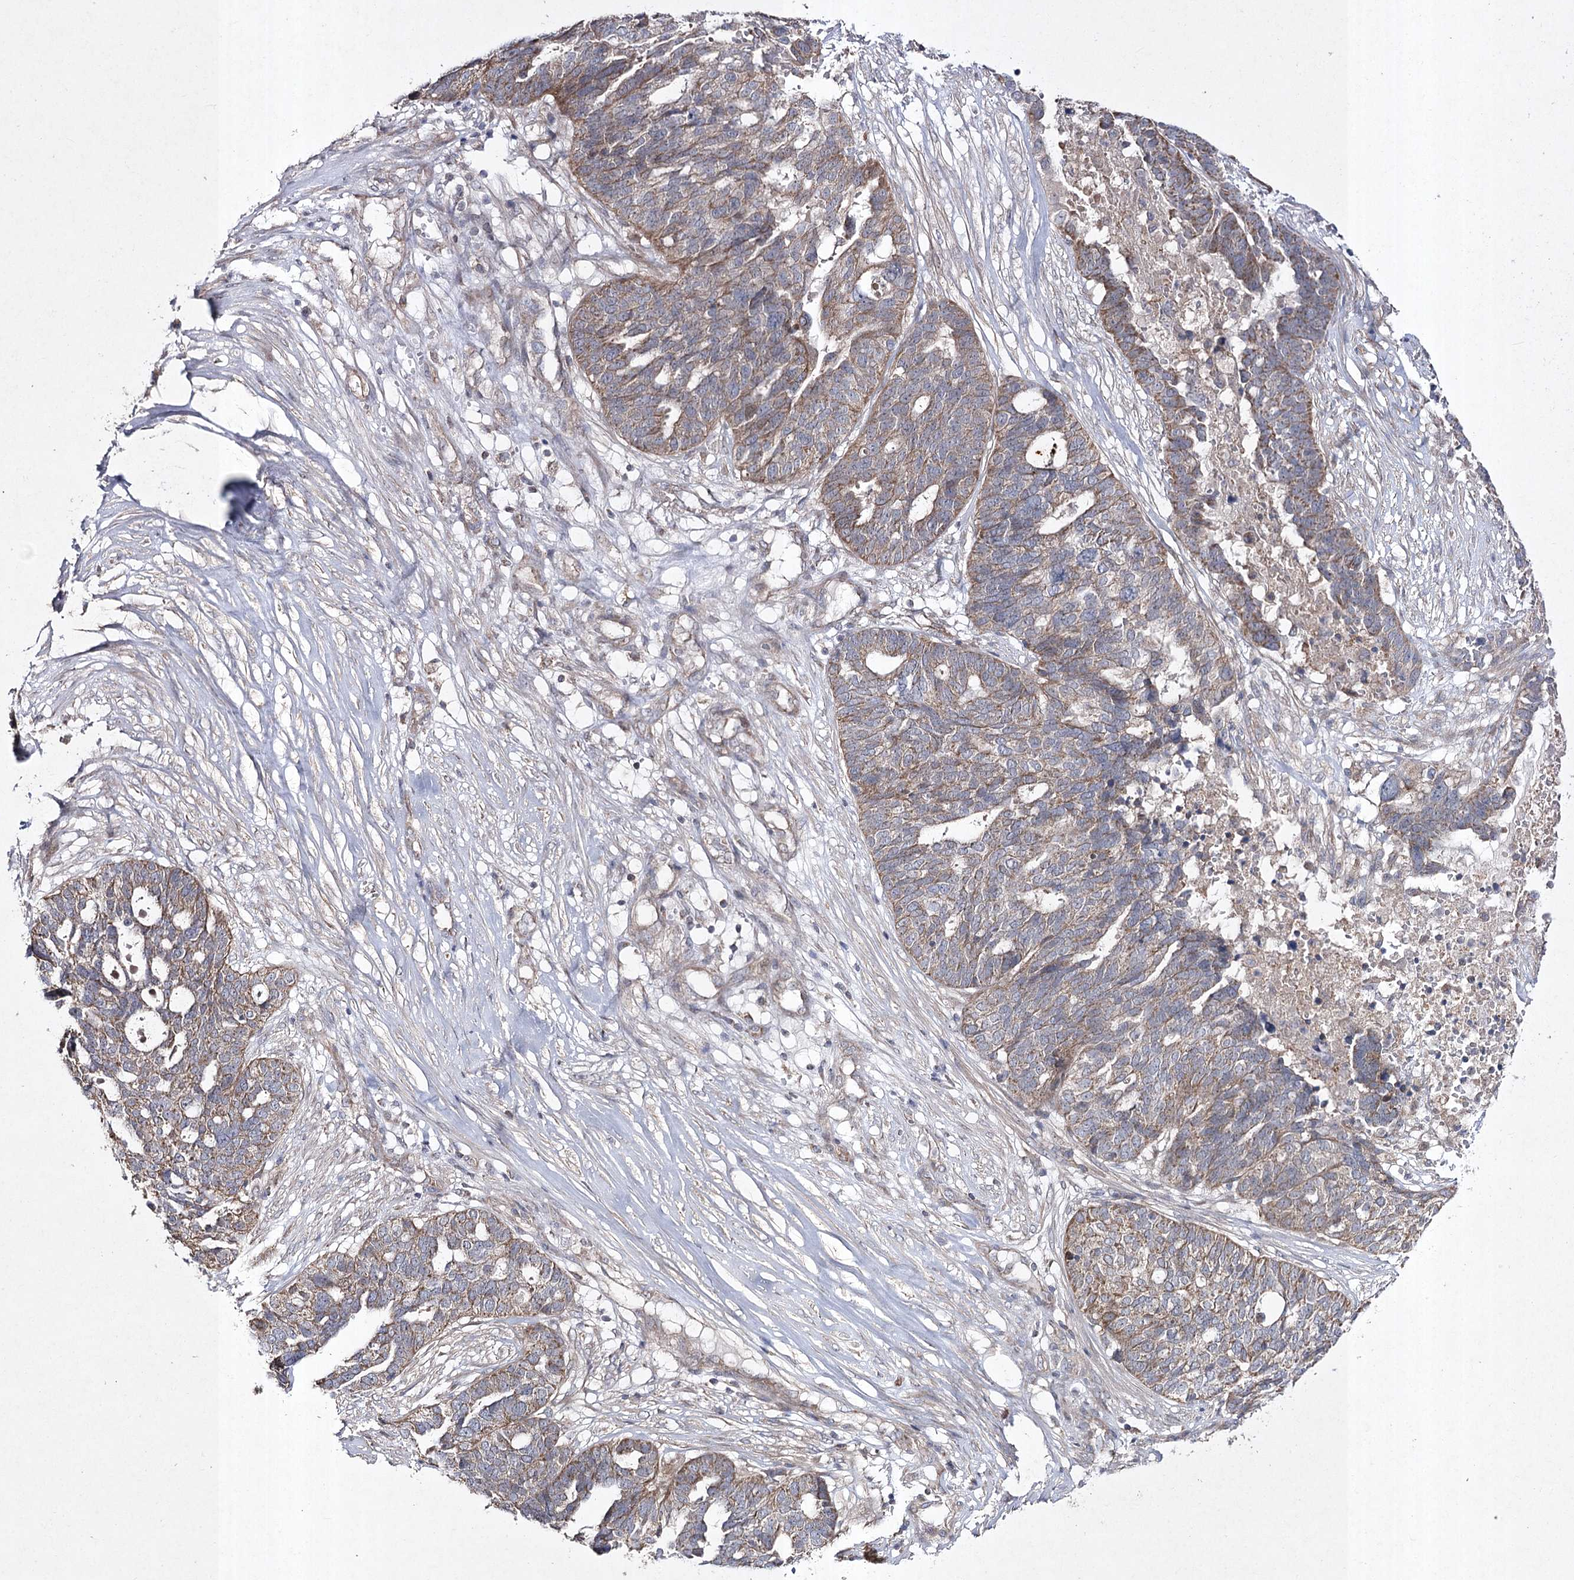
{"staining": {"intensity": "weak", "quantity": ">75%", "location": "cytoplasmic/membranous"}, "tissue": "ovarian cancer", "cell_type": "Tumor cells", "image_type": "cancer", "snomed": [{"axis": "morphology", "description": "Cystadenocarcinoma, serous, NOS"}, {"axis": "topography", "description": "Ovary"}], "caption": "The micrograph demonstrates a brown stain indicating the presence of a protein in the cytoplasmic/membranous of tumor cells in ovarian serous cystadenocarcinoma.", "gene": "FANCL", "patient": {"sex": "female", "age": 59}}